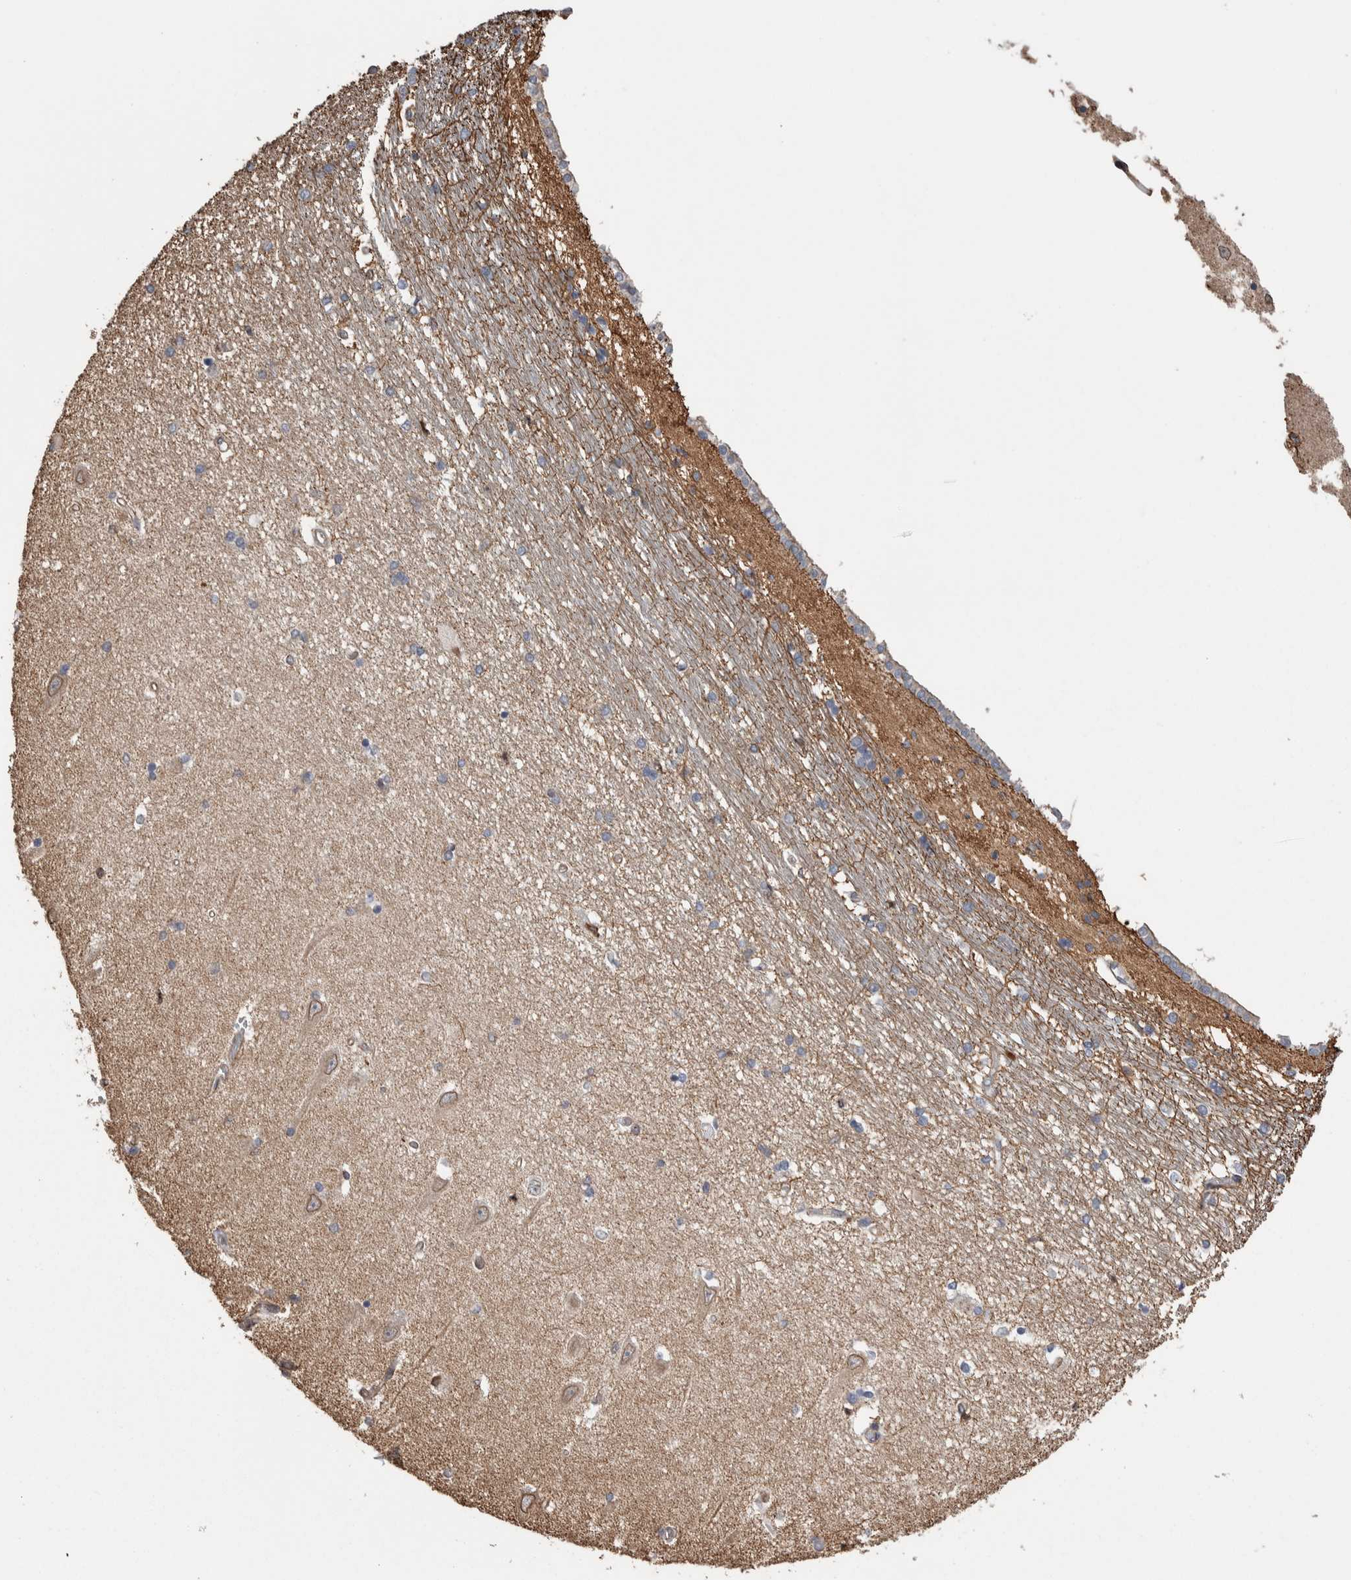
{"staining": {"intensity": "weak", "quantity": "<25%", "location": "cytoplasmic/membranous"}, "tissue": "hippocampus", "cell_type": "Glial cells", "image_type": "normal", "snomed": [{"axis": "morphology", "description": "Normal tissue, NOS"}, {"axis": "topography", "description": "Hippocampus"}], "caption": "Immunohistochemistry (IHC) micrograph of normal hippocampus stained for a protein (brown), which reveals no positivity in glial cells. The staining is performed using DAB (3,3'-diaminobenzidine) brown chromogen with nuclei counter-stained in using hematoxylin.", "gene": "ENPP2", "patient": {"sex": "male", "age": 45}}